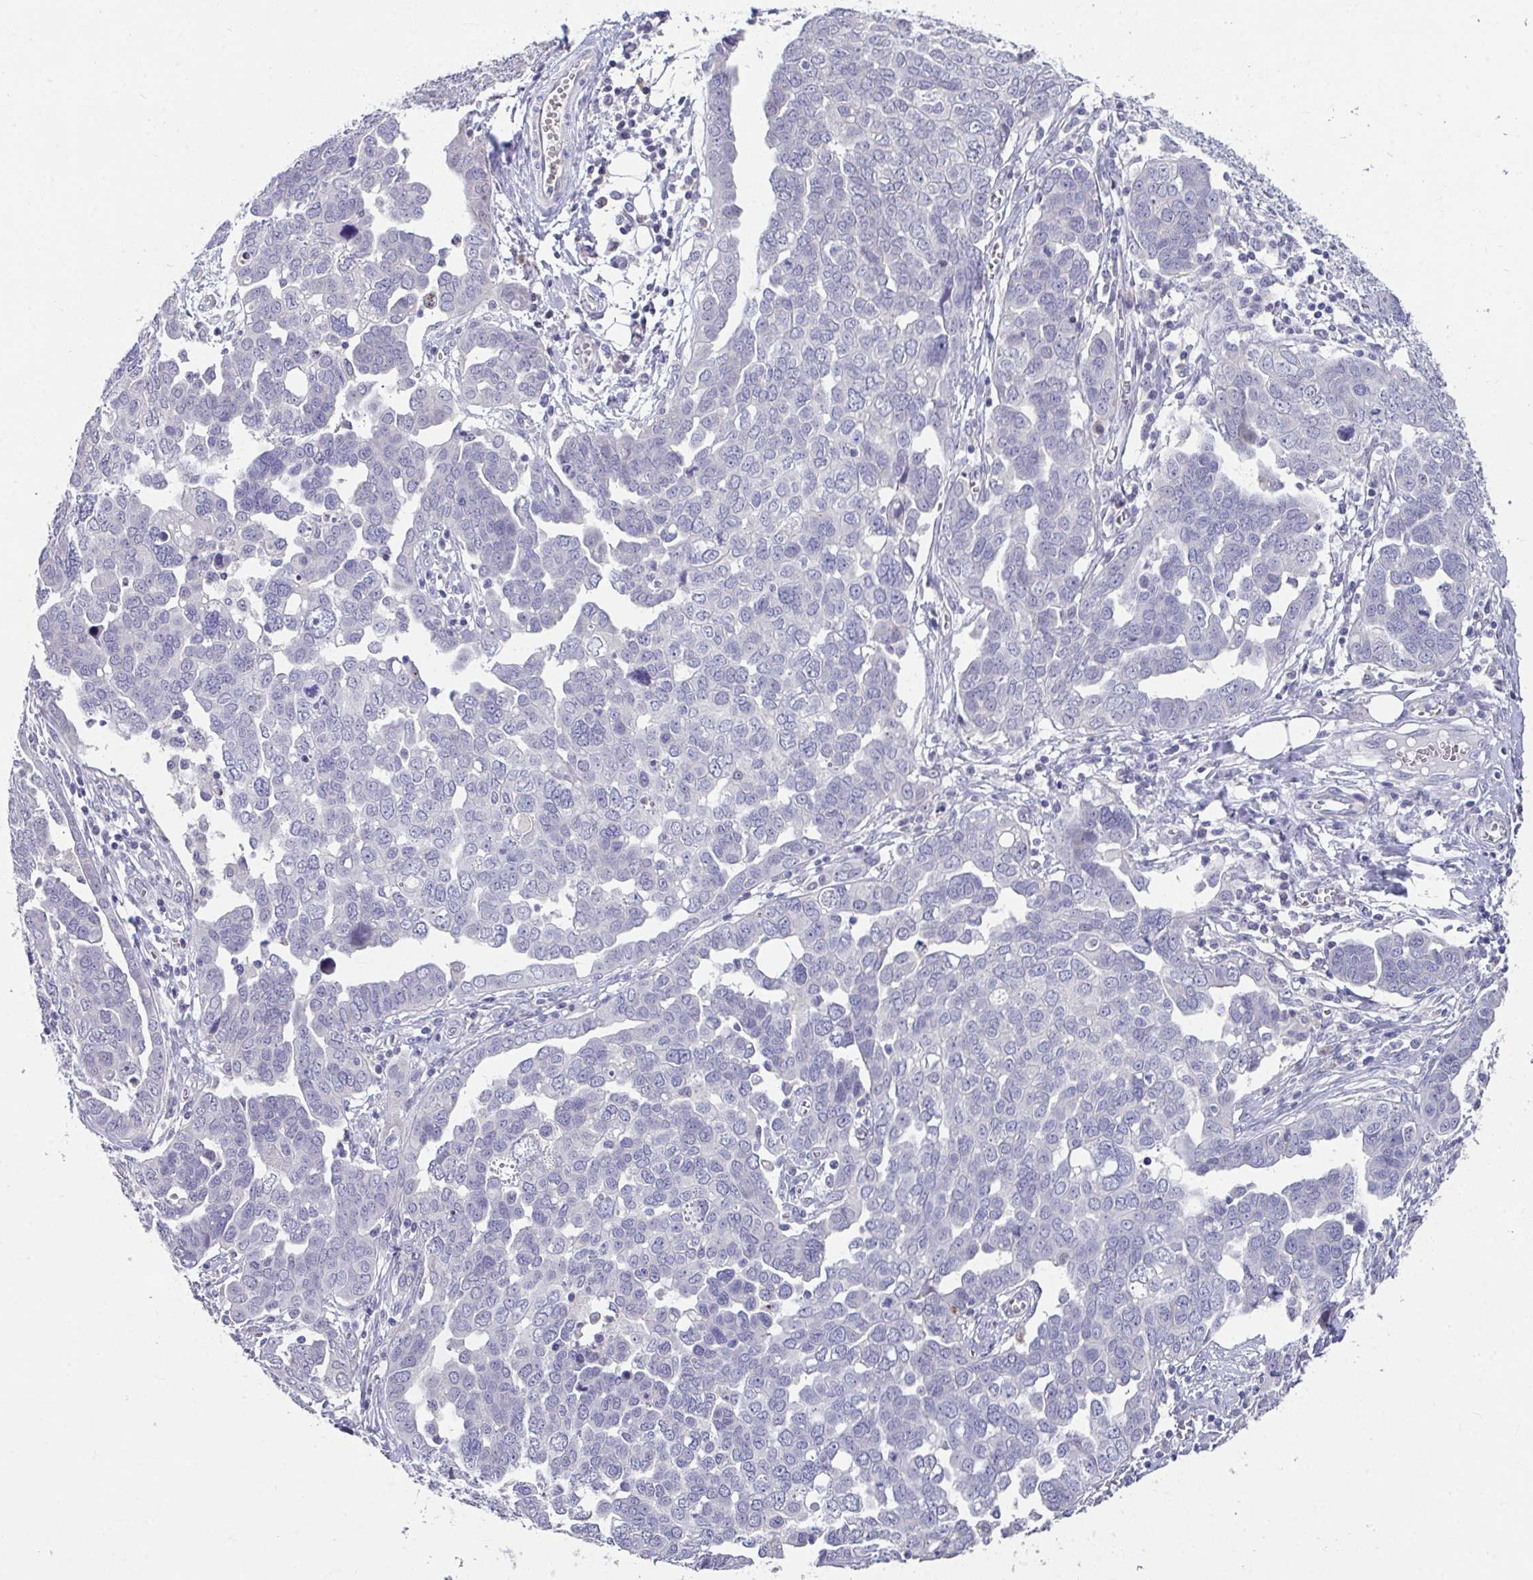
{"staining": {"intensity": "negative", "quantity": "none", "location": "none"}, "tissue": "ovarian cancer", "cell_type": "Tumor cells", "image_type": "cancer", "snomed": [{"axis": "morphology", "description": "Cystadenocarcinoma, serous, NOS"}, {"axis": "topography", "description": "Ovary"}], "caption": "This photomicrograph is of ovarian cancer stained with immunohistochemistry to label a protein in brown with the nuclei are counter-stained blue. There is no positivity in tumor cells.", "gene": "GLTPD2", "patient": {"sex": "female", "age": 59}}